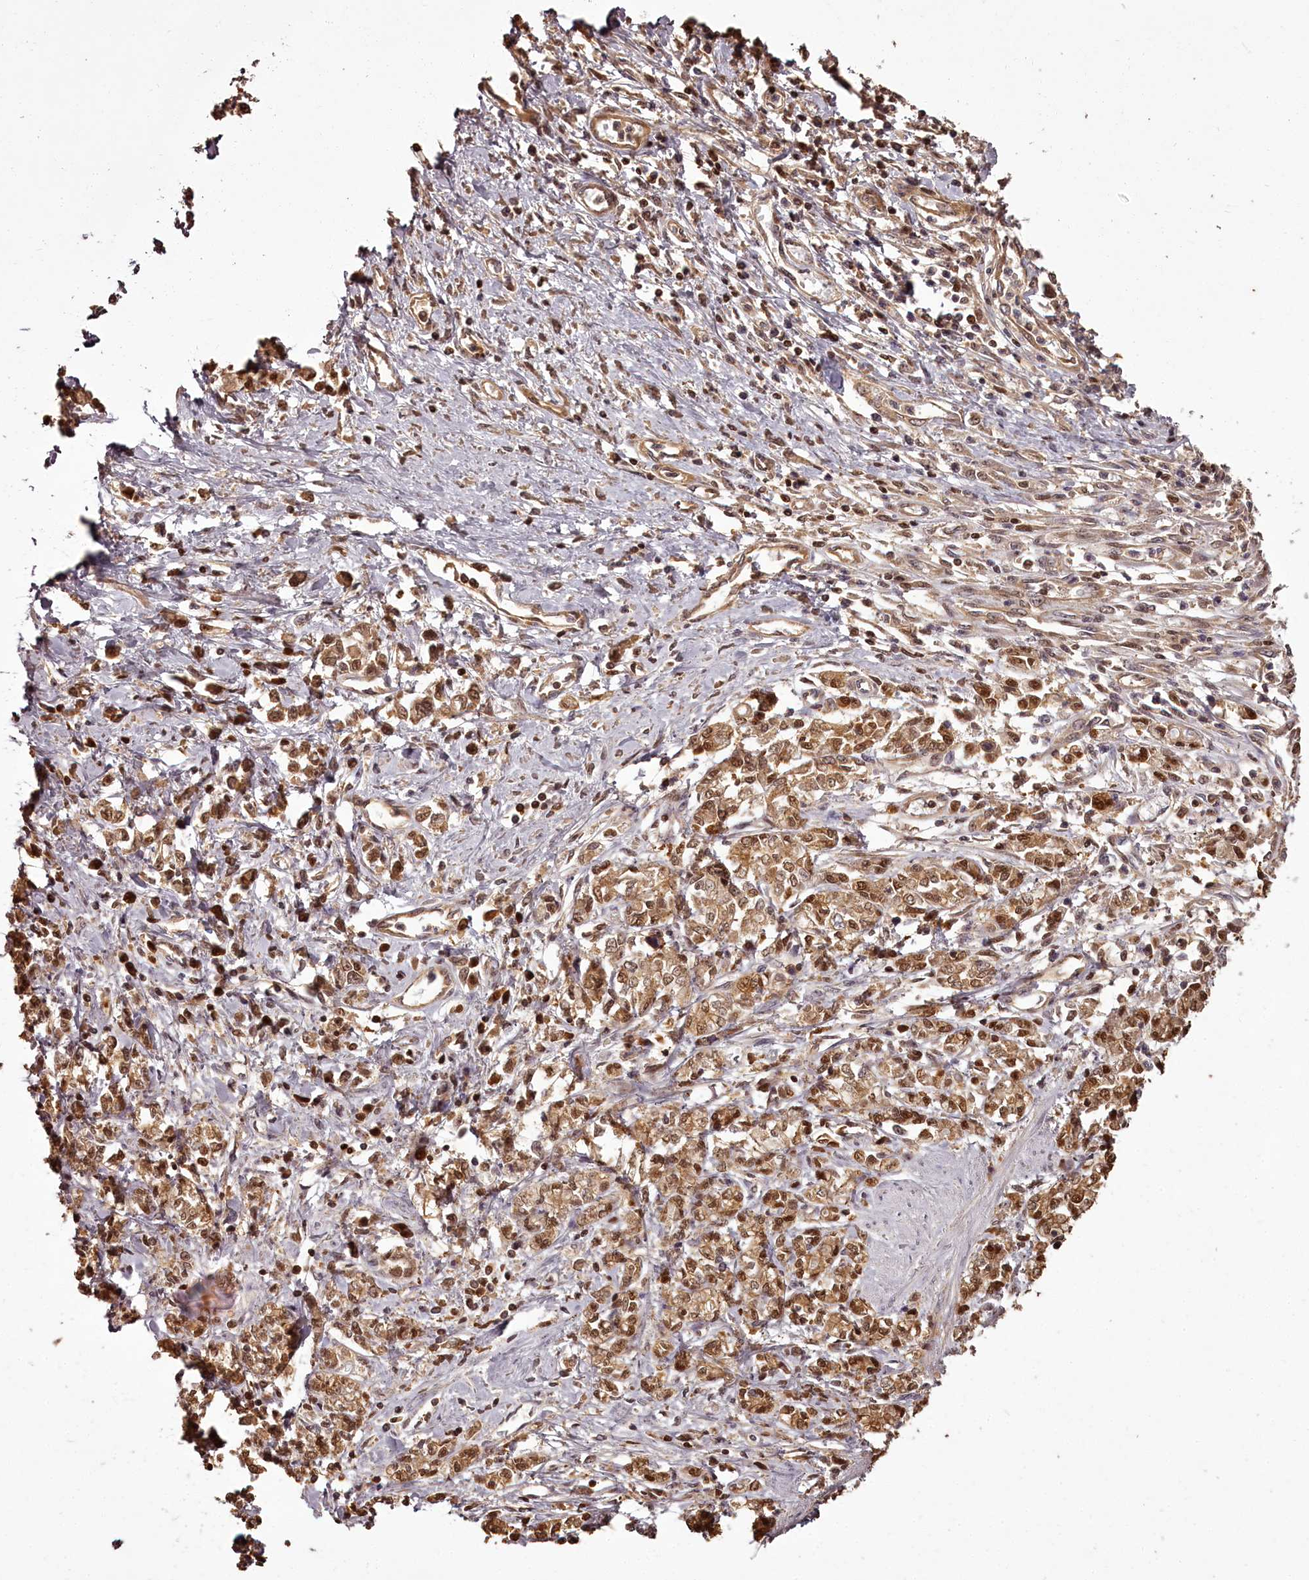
{"staining": {"intensity": "moderate", "quantity": ">75%", "location": "cytoplasmic/membranous,nuclear"}, "tissue": "stomach cancer", "cell_type": "Tumor cells", "image_type": "cancer", "snomed": [{"axis": "morphology", "description": "Adenocarcinoma, NOS"}, {"axis": "topography", "description": "Stomach"}], "caption": "The photomicrograph demonstrates a brown stain indicating the presence of a protein in the cytoplasmic/membranous and nuclear of tumor cells in adenocarcinoma (stomach).", "gene": "NPRL2", "patient": {"sex": "female", "age": 76}}